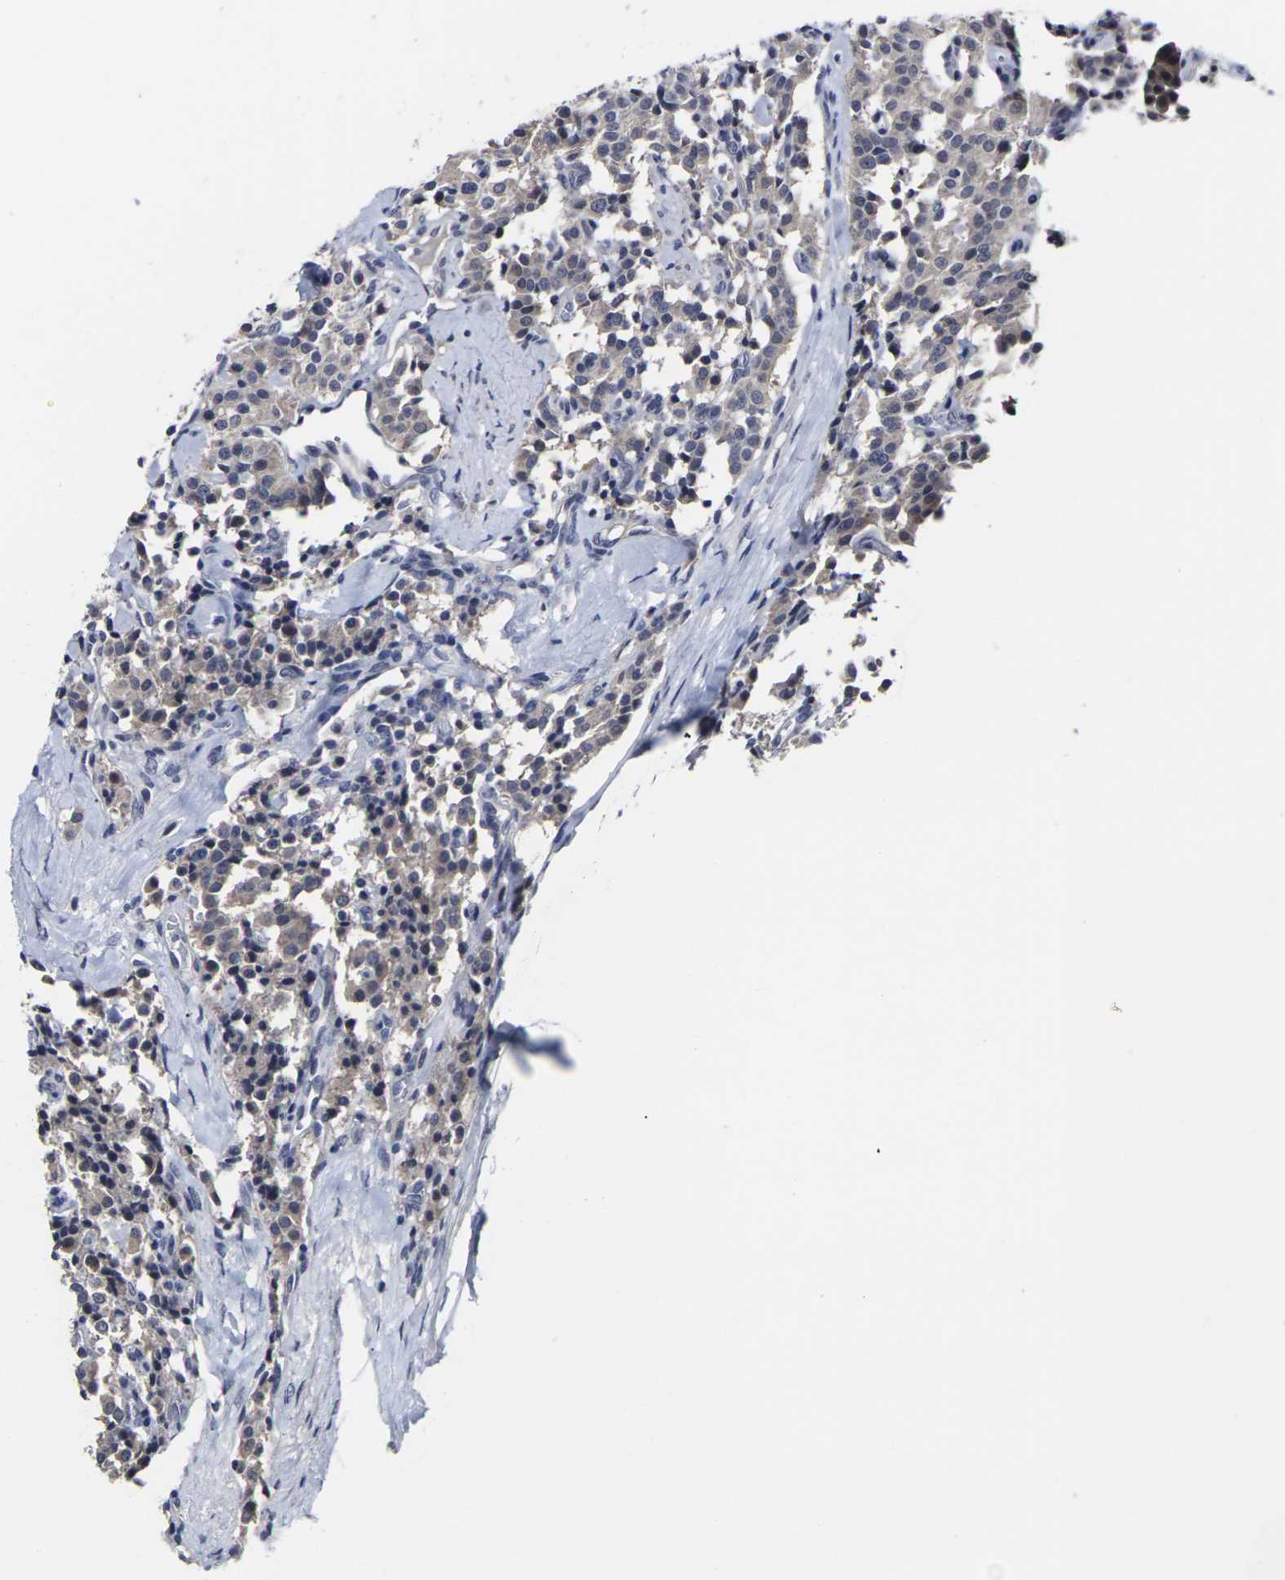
{"staining": {"intensity": "weak", "quantity": ">75%", "location": "cytoplasmic/membranous"}, "tissue": "carcinoid", "cell_type": "Tumor cells", "image_type": "cancer", "snomed": [{"axis": "morphology", "description": "Carcinoid, malignant, NOS"}, {"axis": "topography", "description": "Lung"}], "caption": "Tumor cells show low levels of weak cytoplasmic/membranous positivity in about >75% of cells in human malignant carcinoid. (DAB = brown stain, brightfield microscopy at high magnification).", "gene": "MSANTD4", "patient": {"sex": "male", "age": 30}}